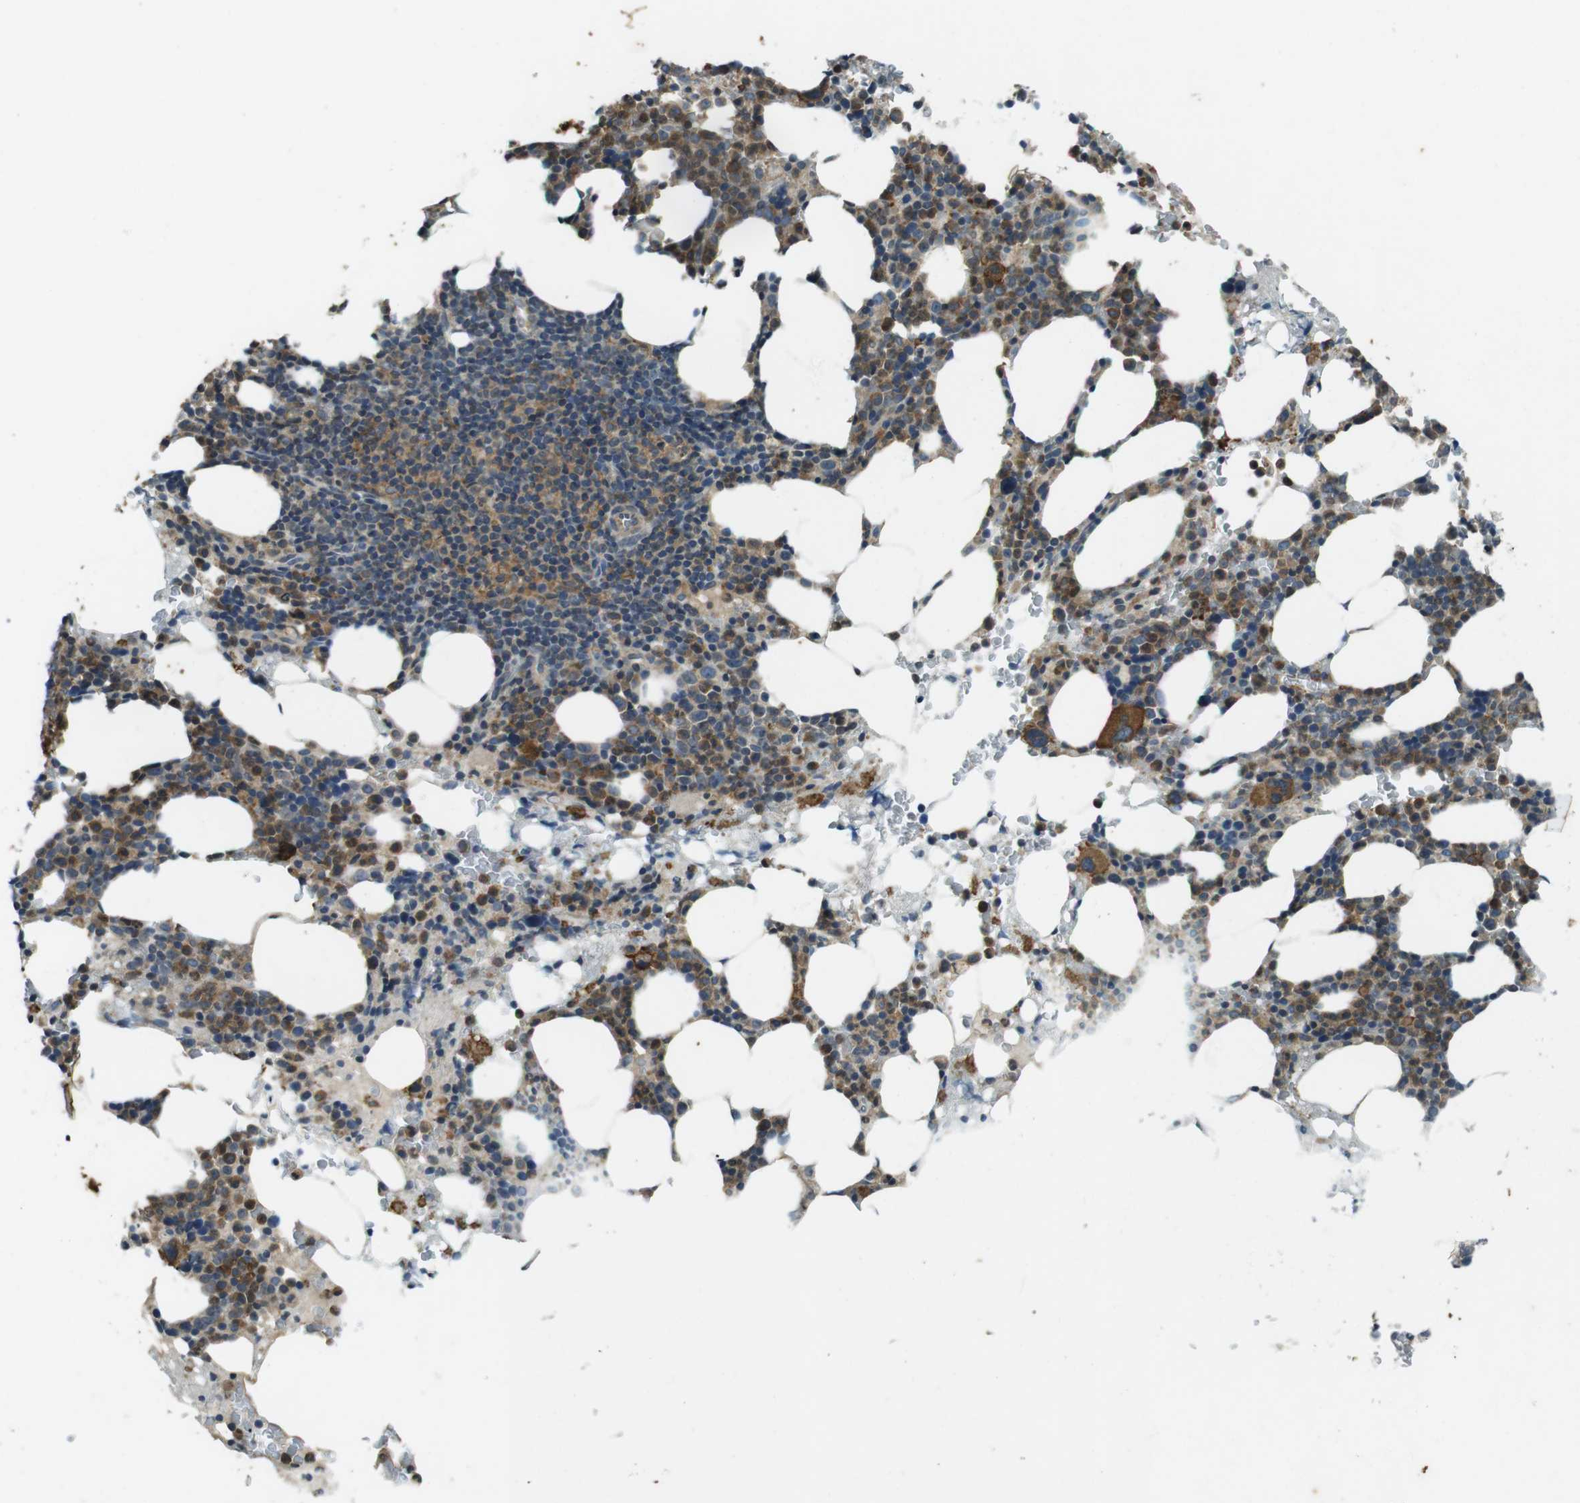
{"staining": {"intensity": "moderate", "quantity": "25%-75%", "location": "cytoplasmic/membranous"}, "tissue": "bone marrow", "cell_type": "Hematopoietic cells", "image_type": "normal", "snomed": [{"axis": "morphology", "description": "Normal tissue, NOS"}, {"axis": "morphology", "description": "Inflammation, NOS"}, {"axis": "topography", "description": "Bone marrow"}], "caption": "A medium amount of moderate cytoplasmic/membranous expression is appreciated in approximately 25%-75% of hematopoietic cells in normal bone marrow. Nuclei are stained in blue.", "gene": "ZYX", "patient": {"sex": "female", "age": 84}}